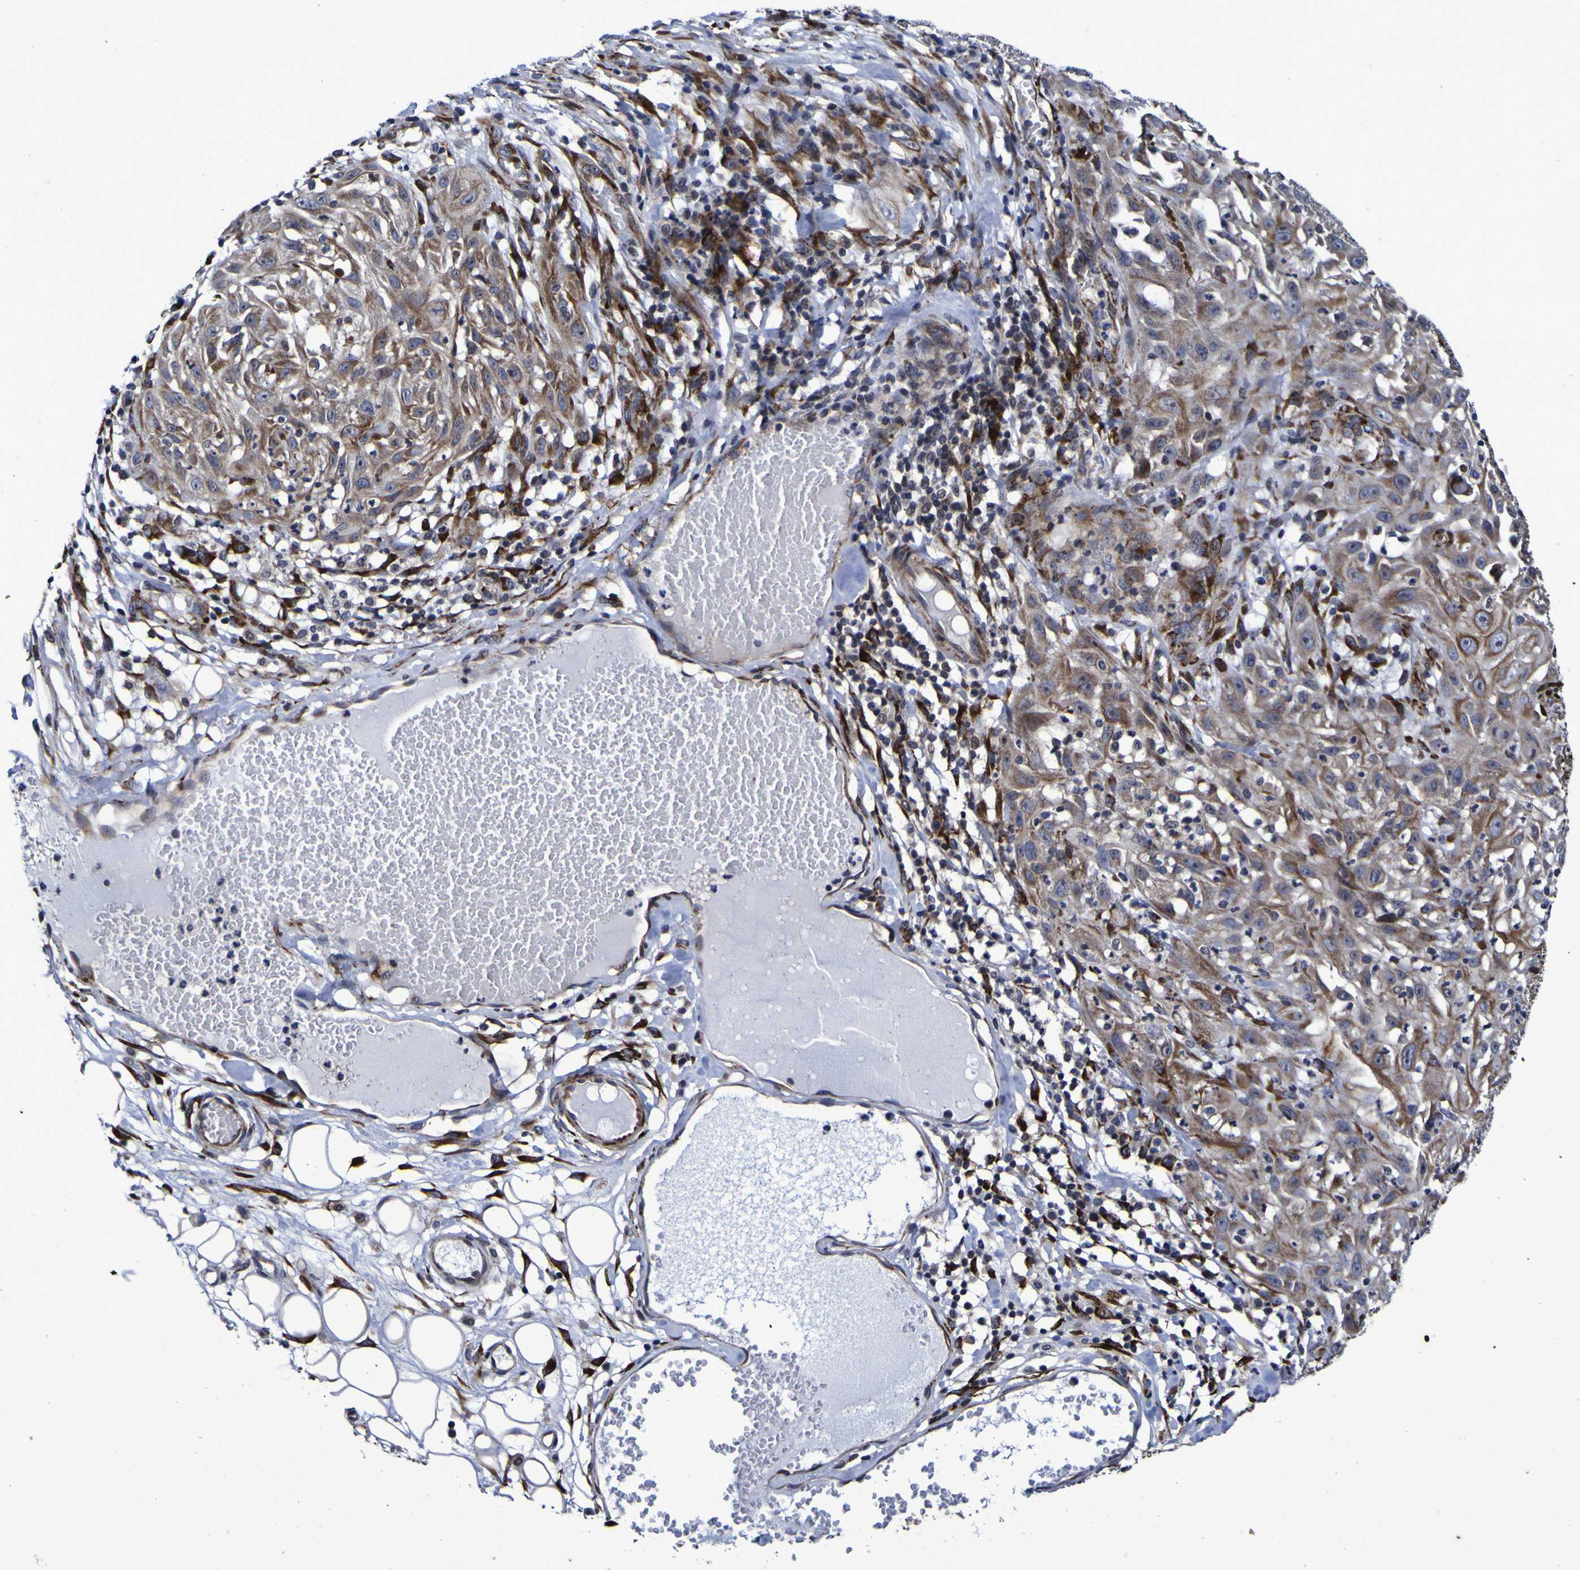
{"staining": {"intensity": "moderate", "quantity": ">75%", "location": "cytoplasmic/membranous"}, "tissue": "skin cancer", "cell_type": "Tumor cells", "image_type": "cancer", "snomed": [{"axis": "morphology", "description": "Squamous cell carcinoma, NOS"}, {"axis": "topography", "description": "Skin"}], "caption": "Skin cancer (squamous cell carcinoma) was stained to show a protein in brown. There is medium levels of moderate cytoplasmic/membranous positivity in about >75% of tumor cells. (Stains: DAB (3,3'-diaminobenzidine) in brown, nuclei in blue, Microscopy: brightfield microscopy at high magnification).", "gene": "P3H1", "patient": {"sex": "male", "age": 75}}